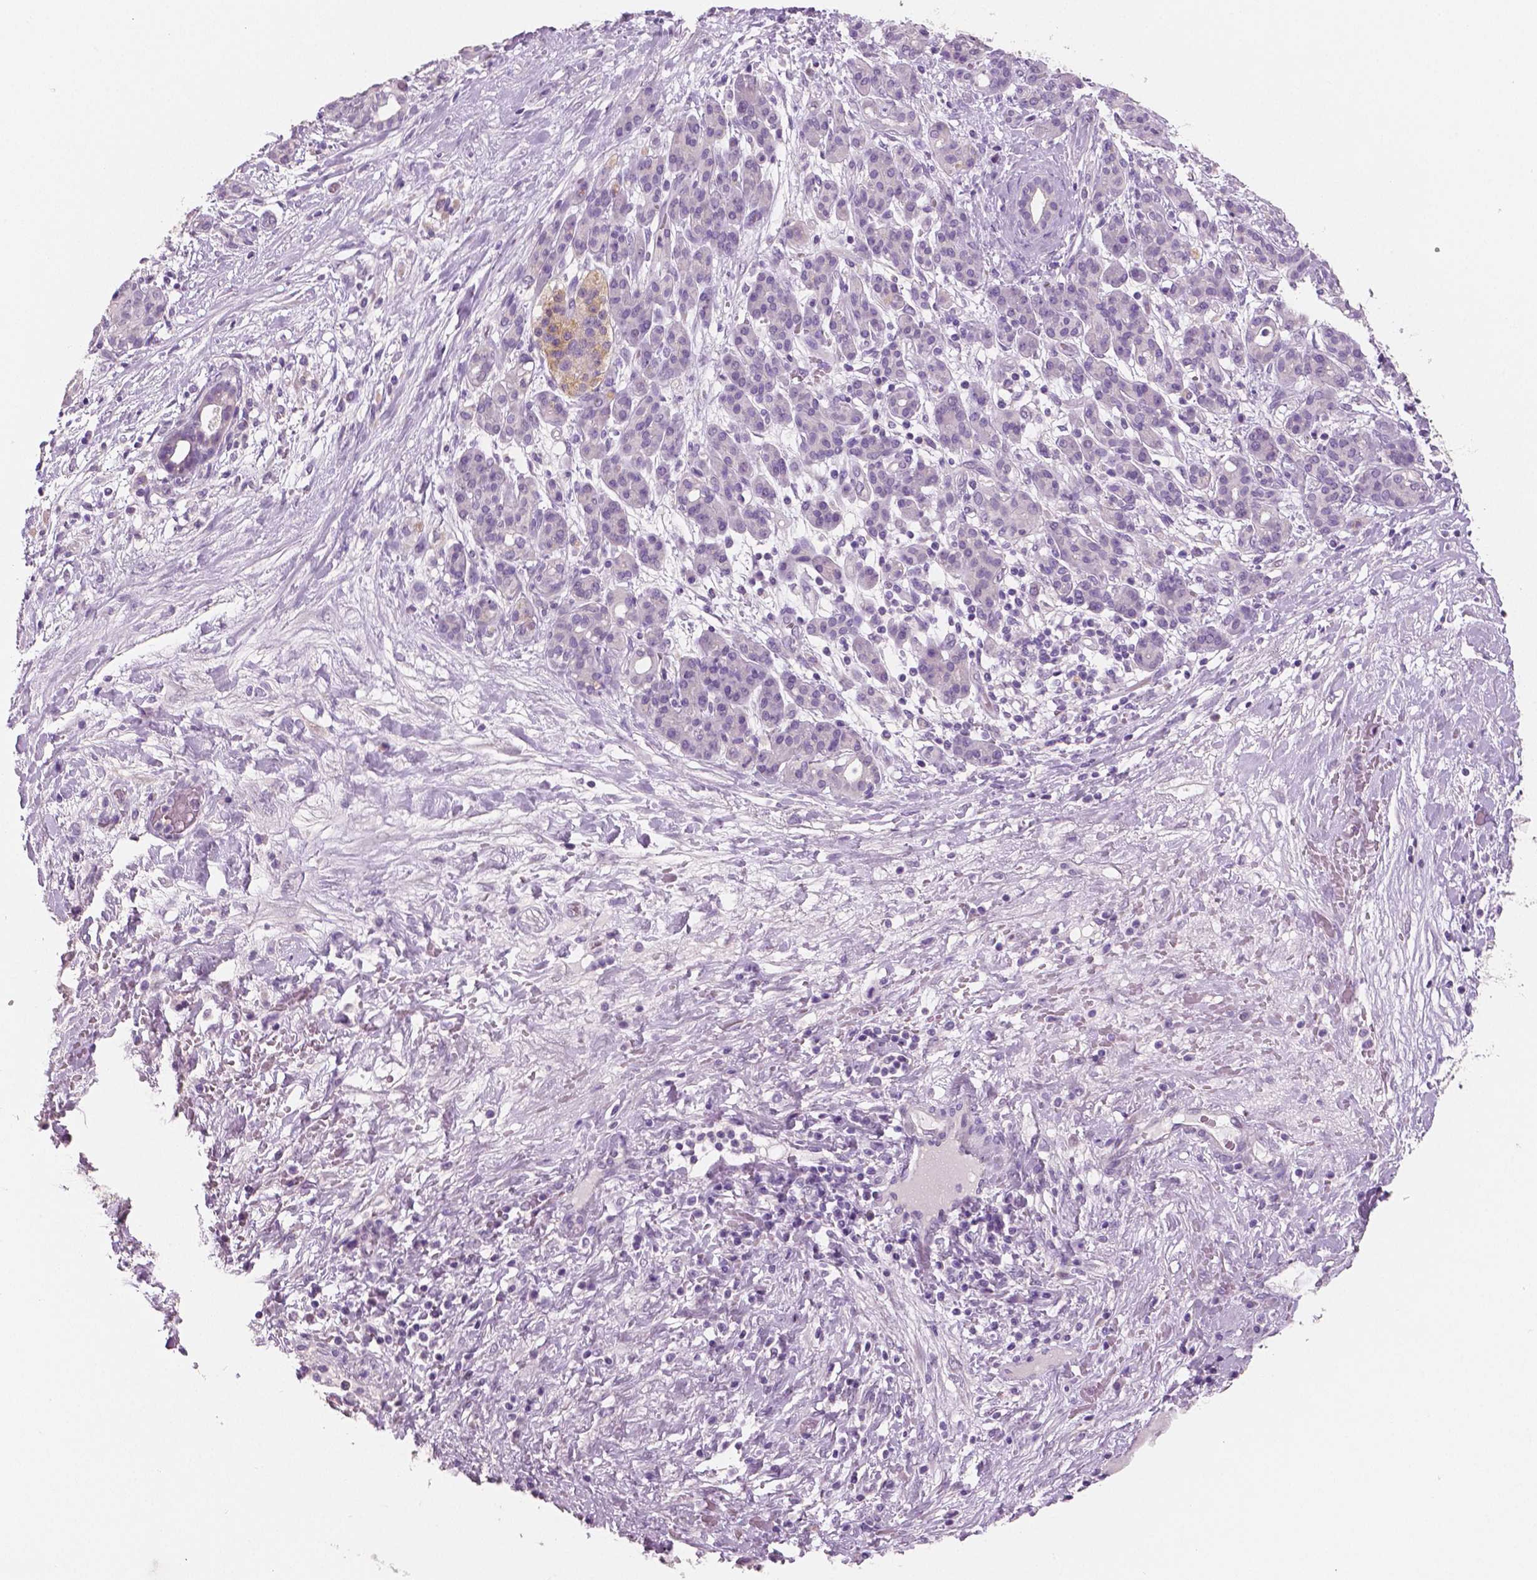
{"staining": {"intensity": "negative", "quantity": "none", "location": "none"}, "tissue": "pancreatic cancer", "cell_type": "Tumor cells", "image_type": "cancer", "snomed": [{"axis": "morphology", "description": "Adenocarcinoma, NOS"}, {"axis": "topography", "description": "Pancreas"}], "caption": "The immunohistochemistry histopathology image has no significant staining in tumor cells of pancreatic cancer (adenocarcinoma) tissue. (DAB IHC visualized using brightfield microscopy, high magnification).", "gene": "NECAB2", "patient": {"sex": "male", "age": 44}}